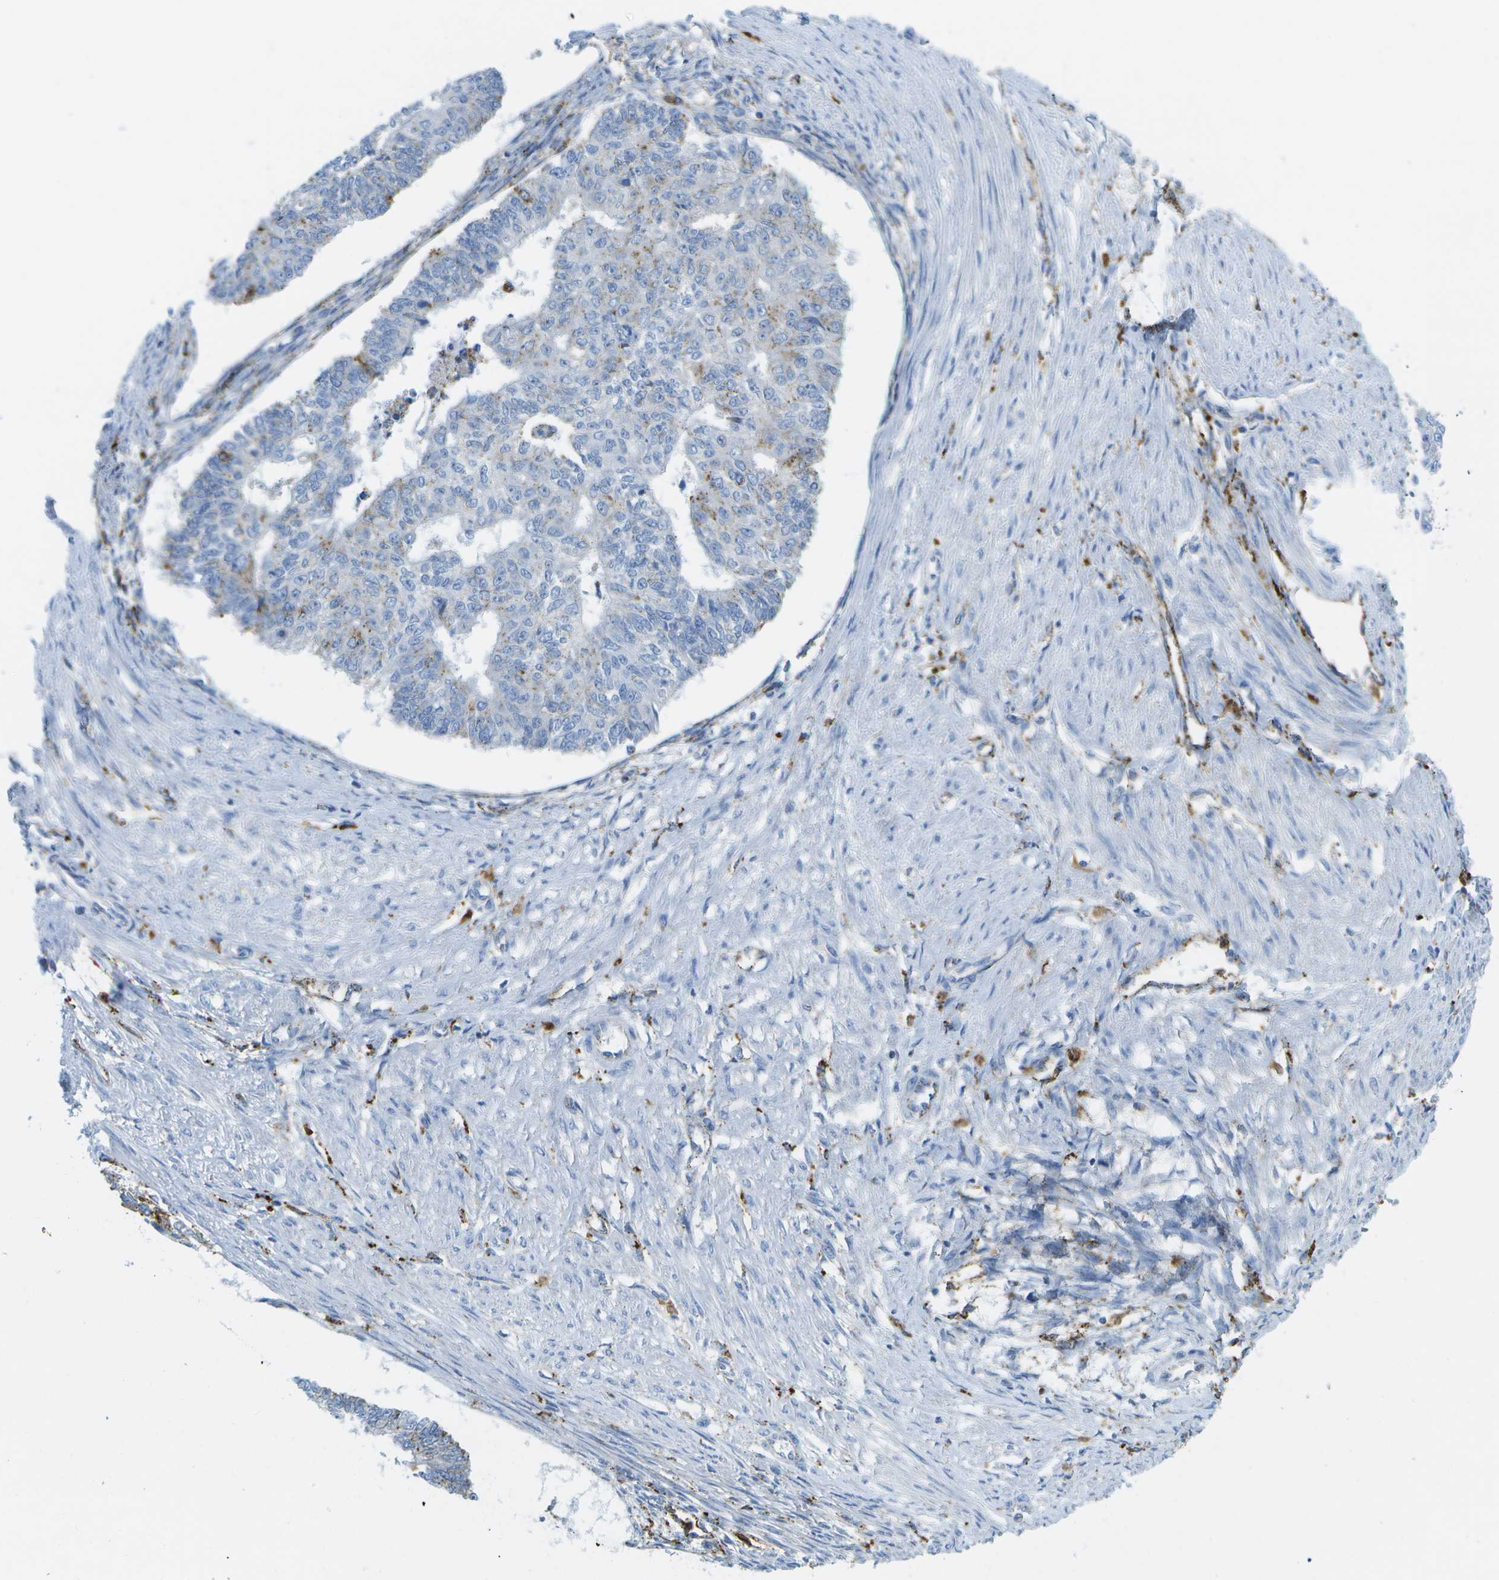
{"staining": {"intensity": "moderate", "quantity": "<25%", "location": "cytoplasmic/membranous"}, "tissue": "endometrial cancer", "cell_type": "Tumor cells", "image_type": "cancer", "snomed": [{"axis": "morphology", "description": "Adenocarcinoma, NOS"}, {"axis": "topography", "description": "Endometrium"}], "caption": "DAB (3,3'-diaminobenzidine) immunohistochemical staining of human endometrial cancer demonstrates moderate cytoplasmic/membranous protein expression in approximately <25% of tumor cells. The staining was performed using DAB to visualize the protein expression in brown, while the nuclei were stained in blue with hematoxylin (Magnification: 20x).", "gene": "PRCP", "patient": {"sex": "female", "age": 32}}